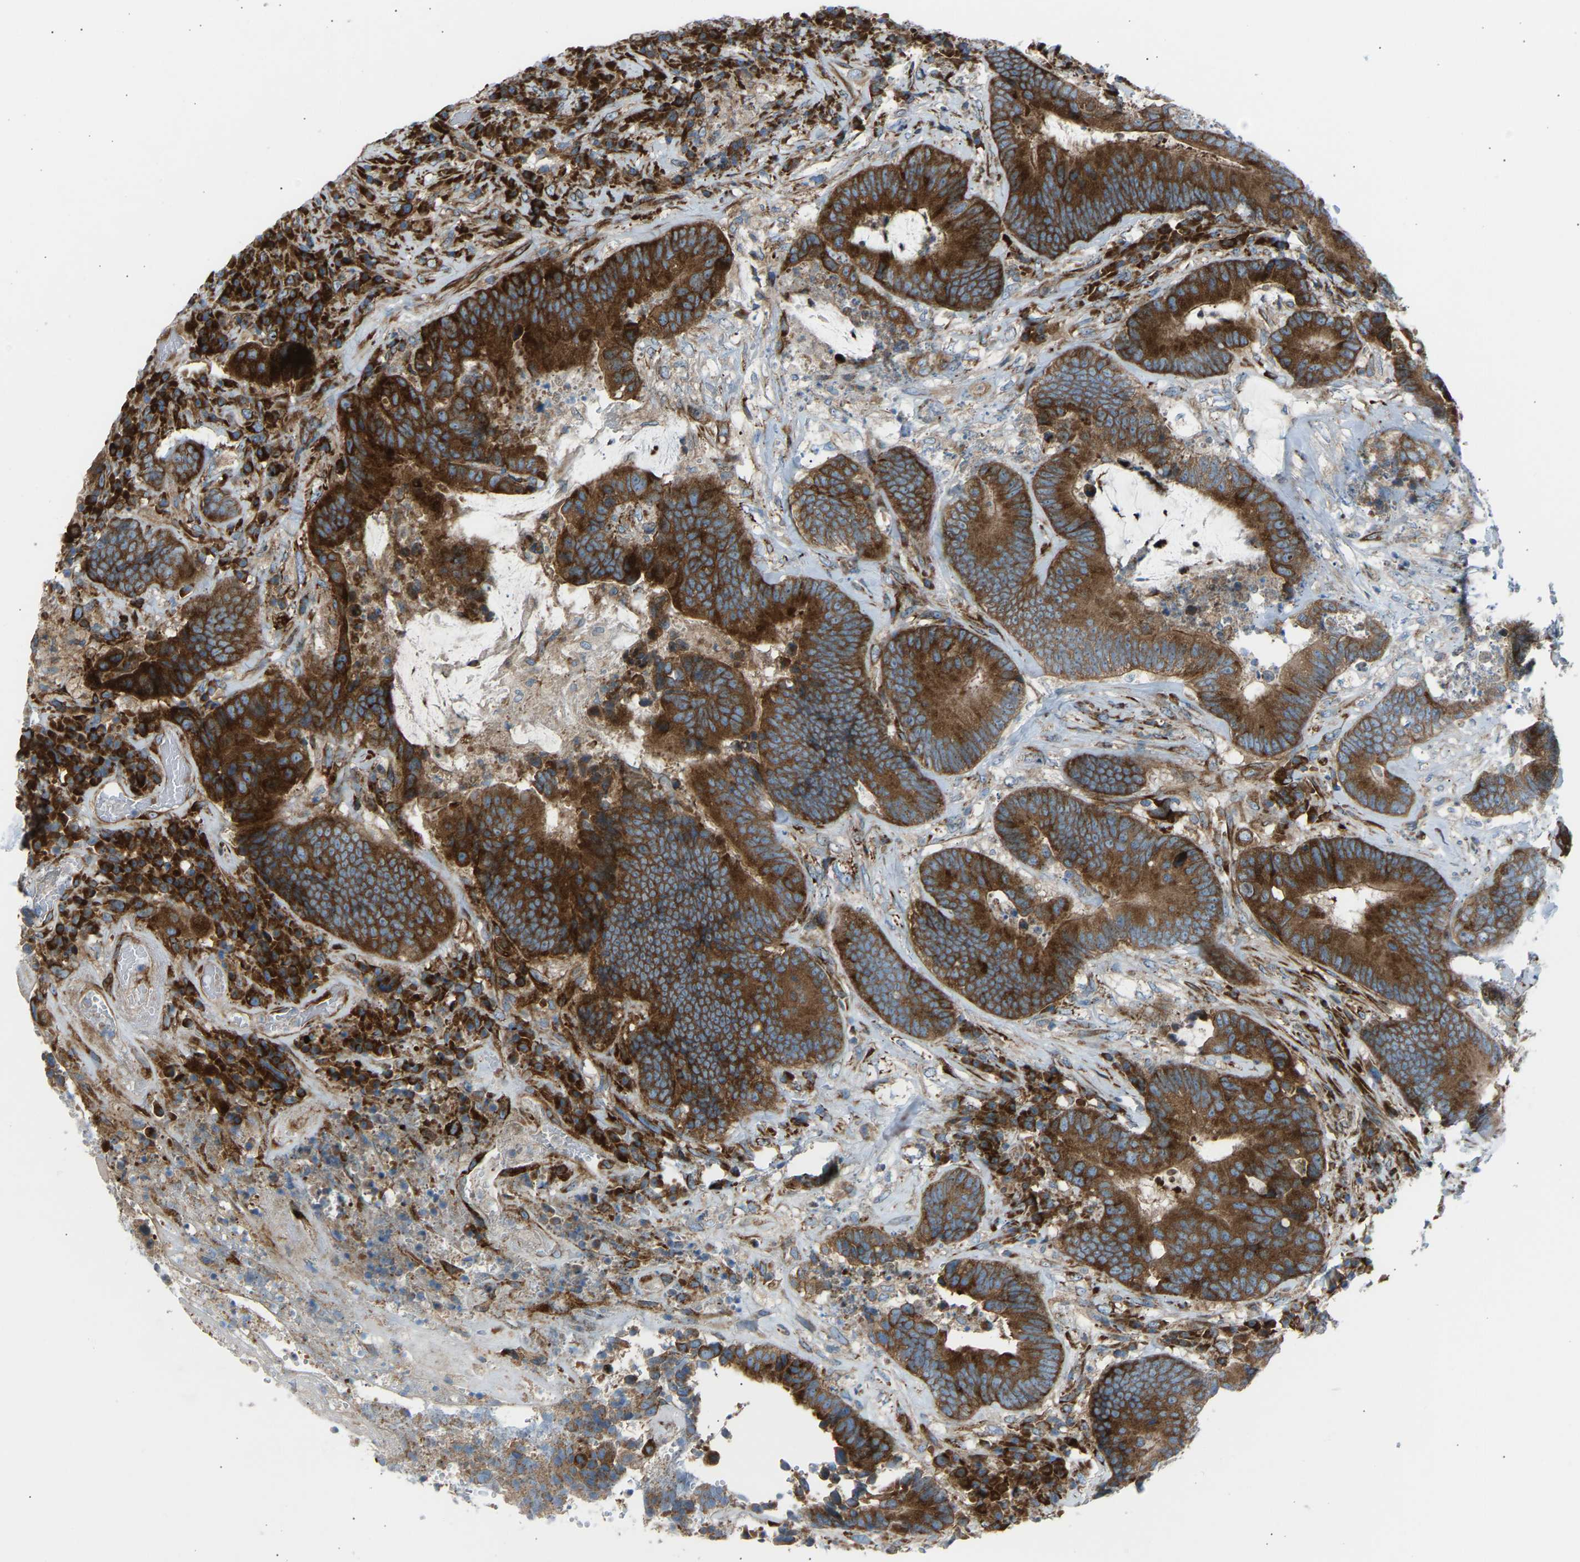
{"staining": {"intensity": "strong", "quantity": ">75%", "location": "cytoplasmic/membranous"}, "tissue": "colorectal cancer", "cell_type": "Tumor cells", "image_type": "cancer", "snomed": [{"axis": "morphology", "description": "Adenocarcinoma, NOS"}, {"axis": "topography", "description": "Rectum"}], "caption": "Colorectal cancer (adenocarcinoma) stained with immunohistochemistry (IHC) shows strong cytoplasmic/membranous staining in about >75% of tumor cells.", "gene": "VPS41", "patient": {"sex": "female", "age": 89}}